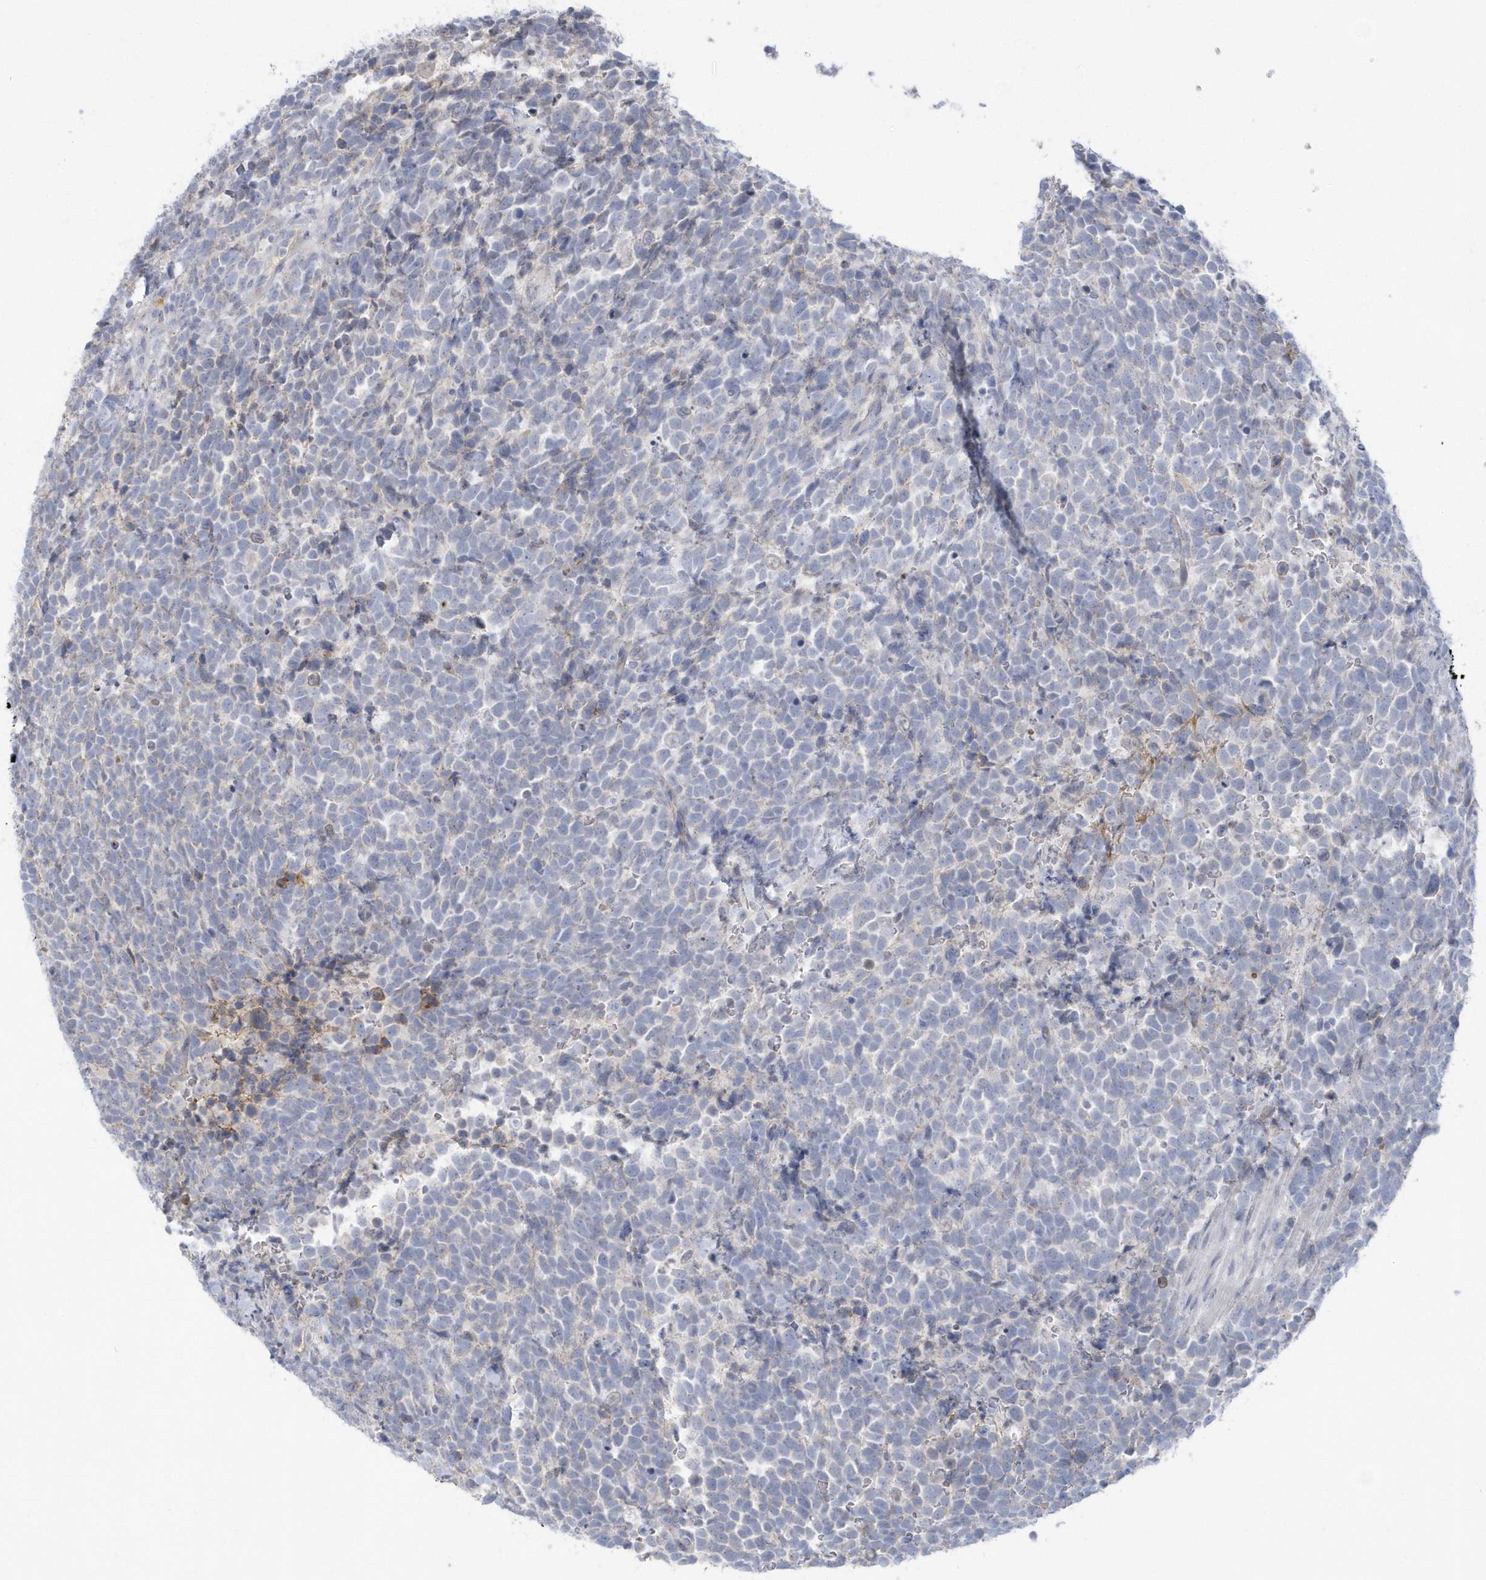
{"staining": {"intensity": "negative", "quantity": "none", "location": "none"}, "tissue": "urothelial cancer", "cell_type": "Tumor cells", "image_type": "cancer", "snomed": [{"axis": "morphology", "description": "Urothelial carcinoma, High grade"}, {"axis": "topography", "description": "Urinary bladder"}], "caption": "Urothelial carcinoma (high-grade) was stained to show a protein in brown. There is no significant staining in tumor cells.", "gene": "SEMA3D", "patient": {"sex": "female", "age": 82}}